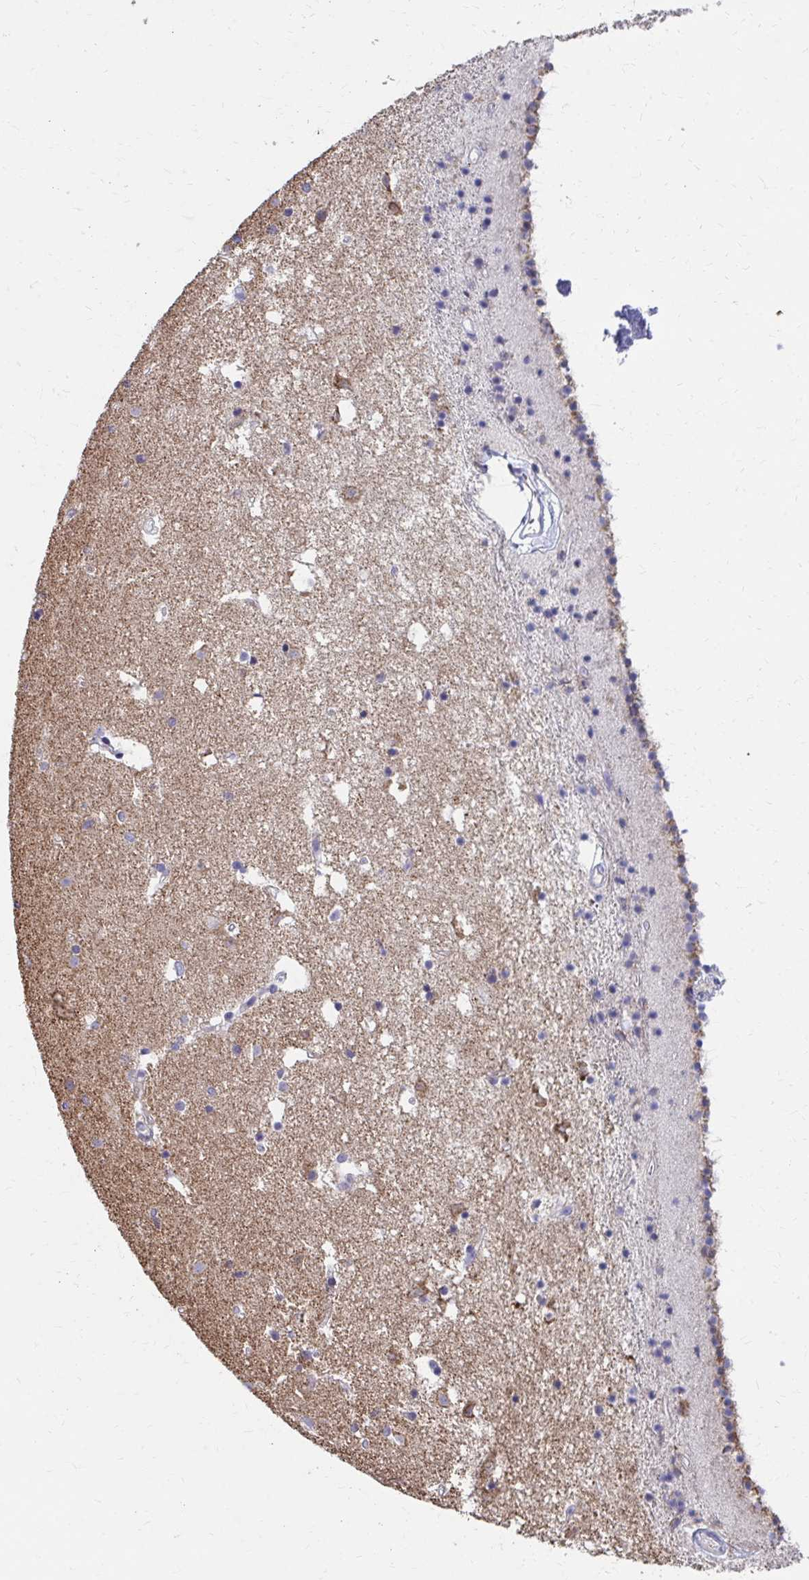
{"staining": {"intensity": "negative", "quantity": "none", "location": "none"}, "tissue": "caudate", "cell_type": "Glial cells", "image_type": "normal", "snomed": [{"axis": "morphology", "description": "Normal tissue, NOS"}, {"axis": "topography", "description": "Lateral ventricle wall"}], "caption": "This is a micrograph of IHC staining of normal caudate, which shows no expression in glial cells.", "gene": "RCC1L", "patient": {"sex": "female", "age": 71}}